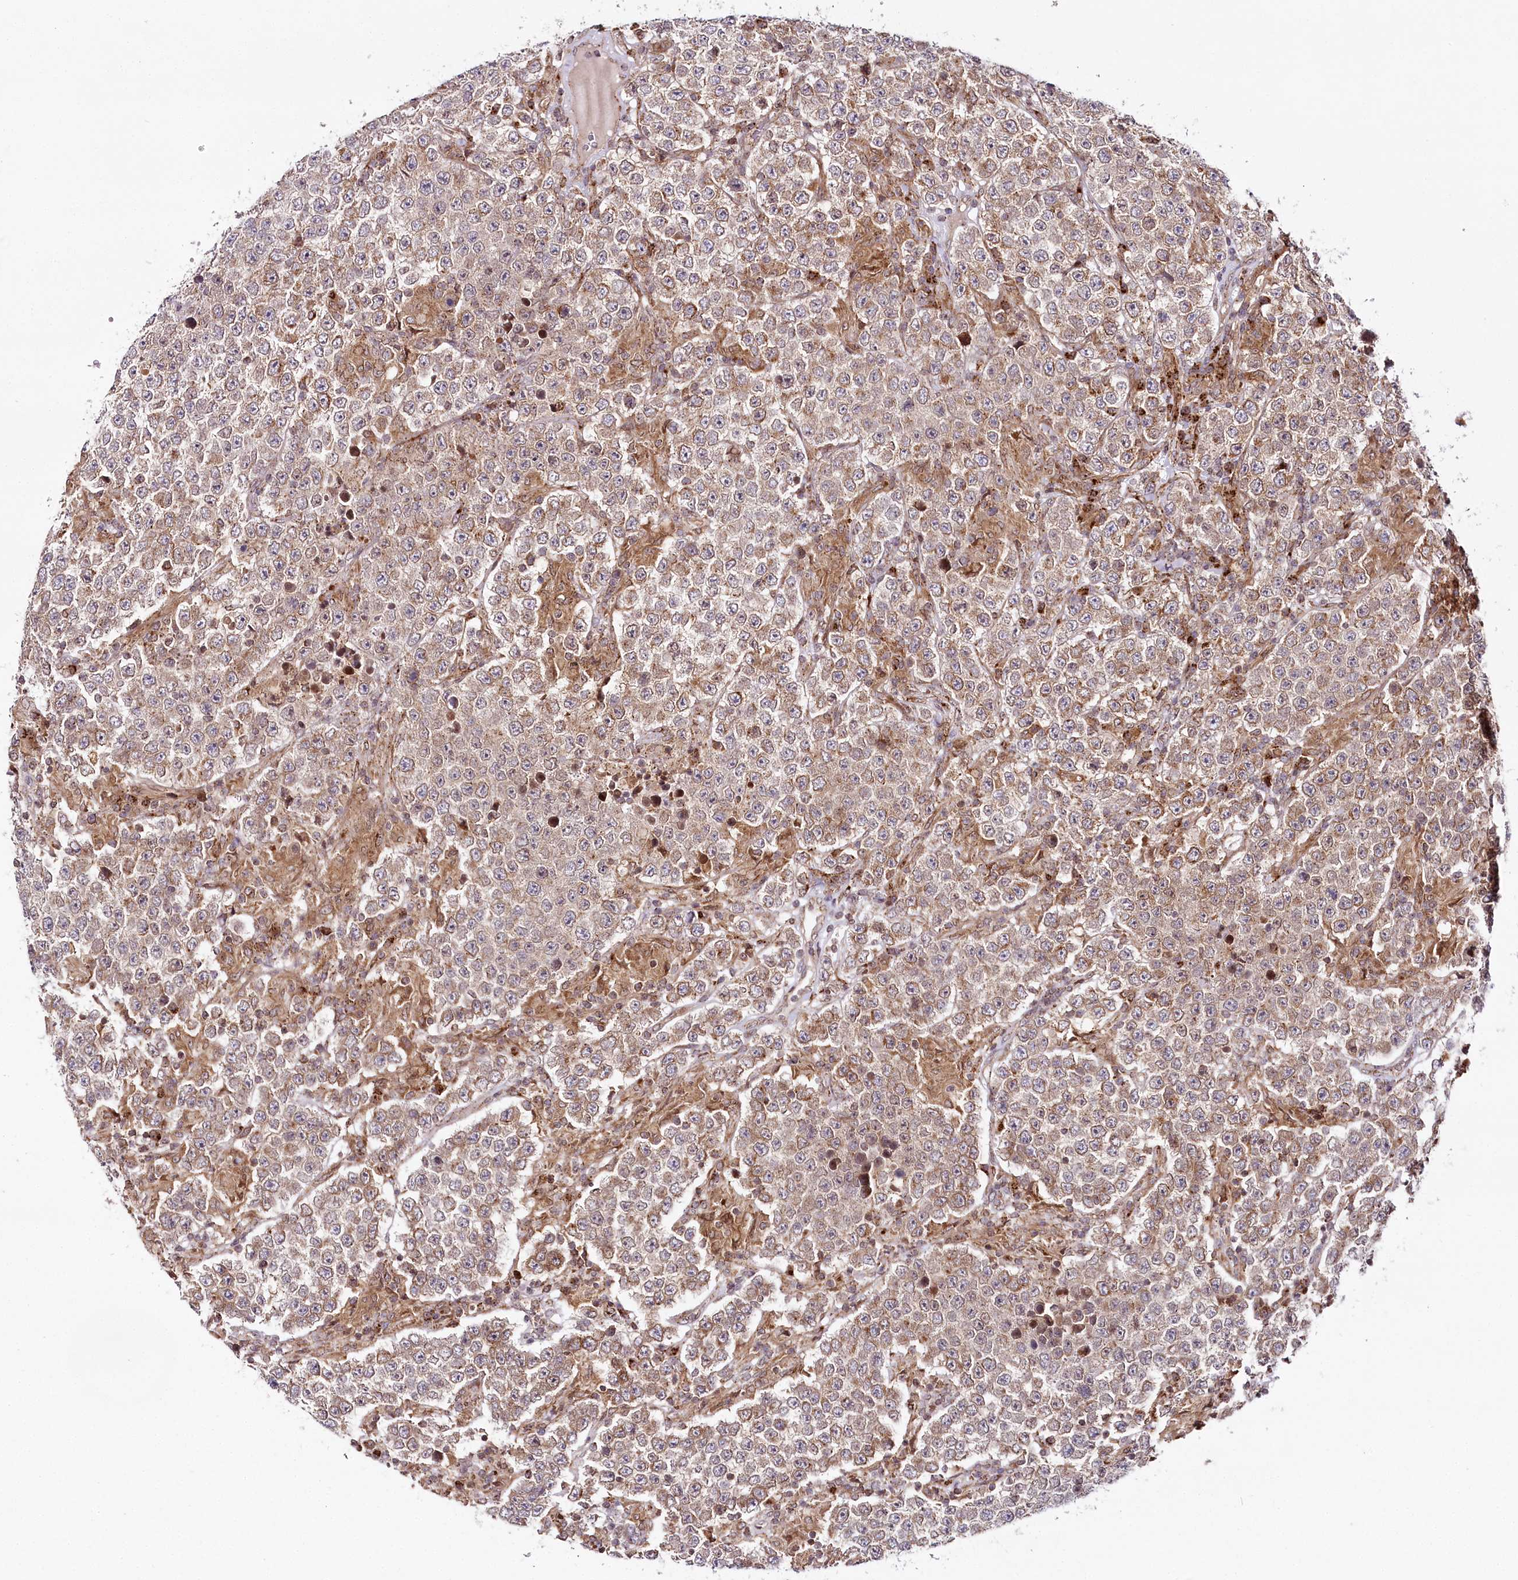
{"staining": {"intensity": "weak", "quantity": ">75%", "location": "cytoplasmic/membranous"}, "tissue": "testis cancer", "cell_type": "Tumor cells", "image_type": "cancer", "snomed": [{"axis": "morphology", "description": "Normal tissue, NOS"}, {"axis": "morphology", "description": "Urothelial carcinoma, High grade"}, {"axis": "morphology", "description": "Seminoma, NOS"}, {"axis": "morphology", "description": "Carcinoma, Embryonal, NOS"}, {"axis": "topography", "description": "Urinary bladder"}, {"axis": "topography", "description": "Testis"}], "caption": "Protein staining demonstrates weak cytoplasmic/membranous staining in approximately >75% of tumor cells in testis cancer.", "gene": "COPG1", "patient": {"sex": "male", "age": 41}}